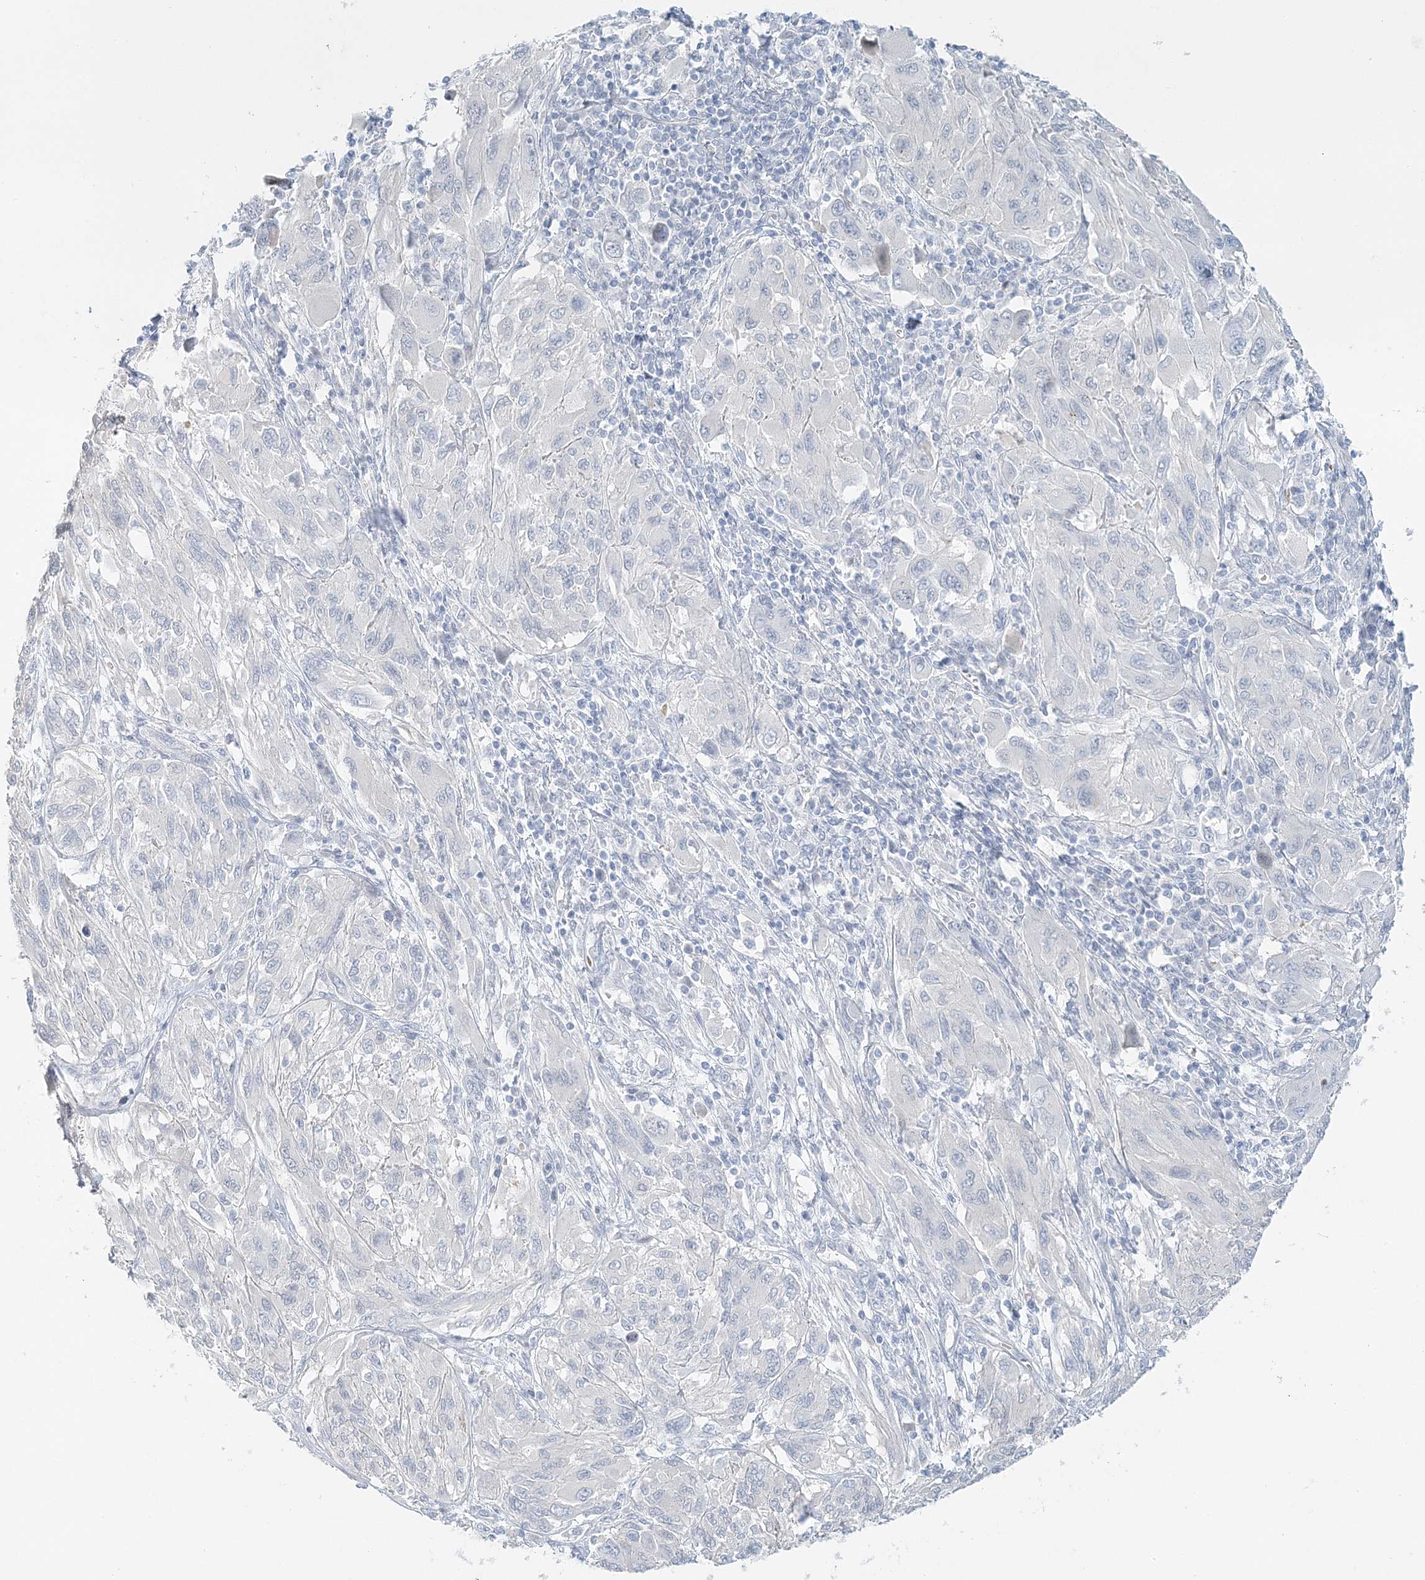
{"staining": {"intensity": "negative", "quantity": "none", "location": "none"}, "tissue": "melanoma", "cell_type": "Tumor cells", "image_type": "cancer", "snomed": [{"axis": "morphology", "description": "Malignant melanoma, NOS"}, {"axis": "topography", "description": "Skin"}], "caption": "Immunohistochemical staining of malignant melanoma displays no significant staining in tumor cells.", "gene": "VILL", "patient": {"sex": "female", "age": 91}}